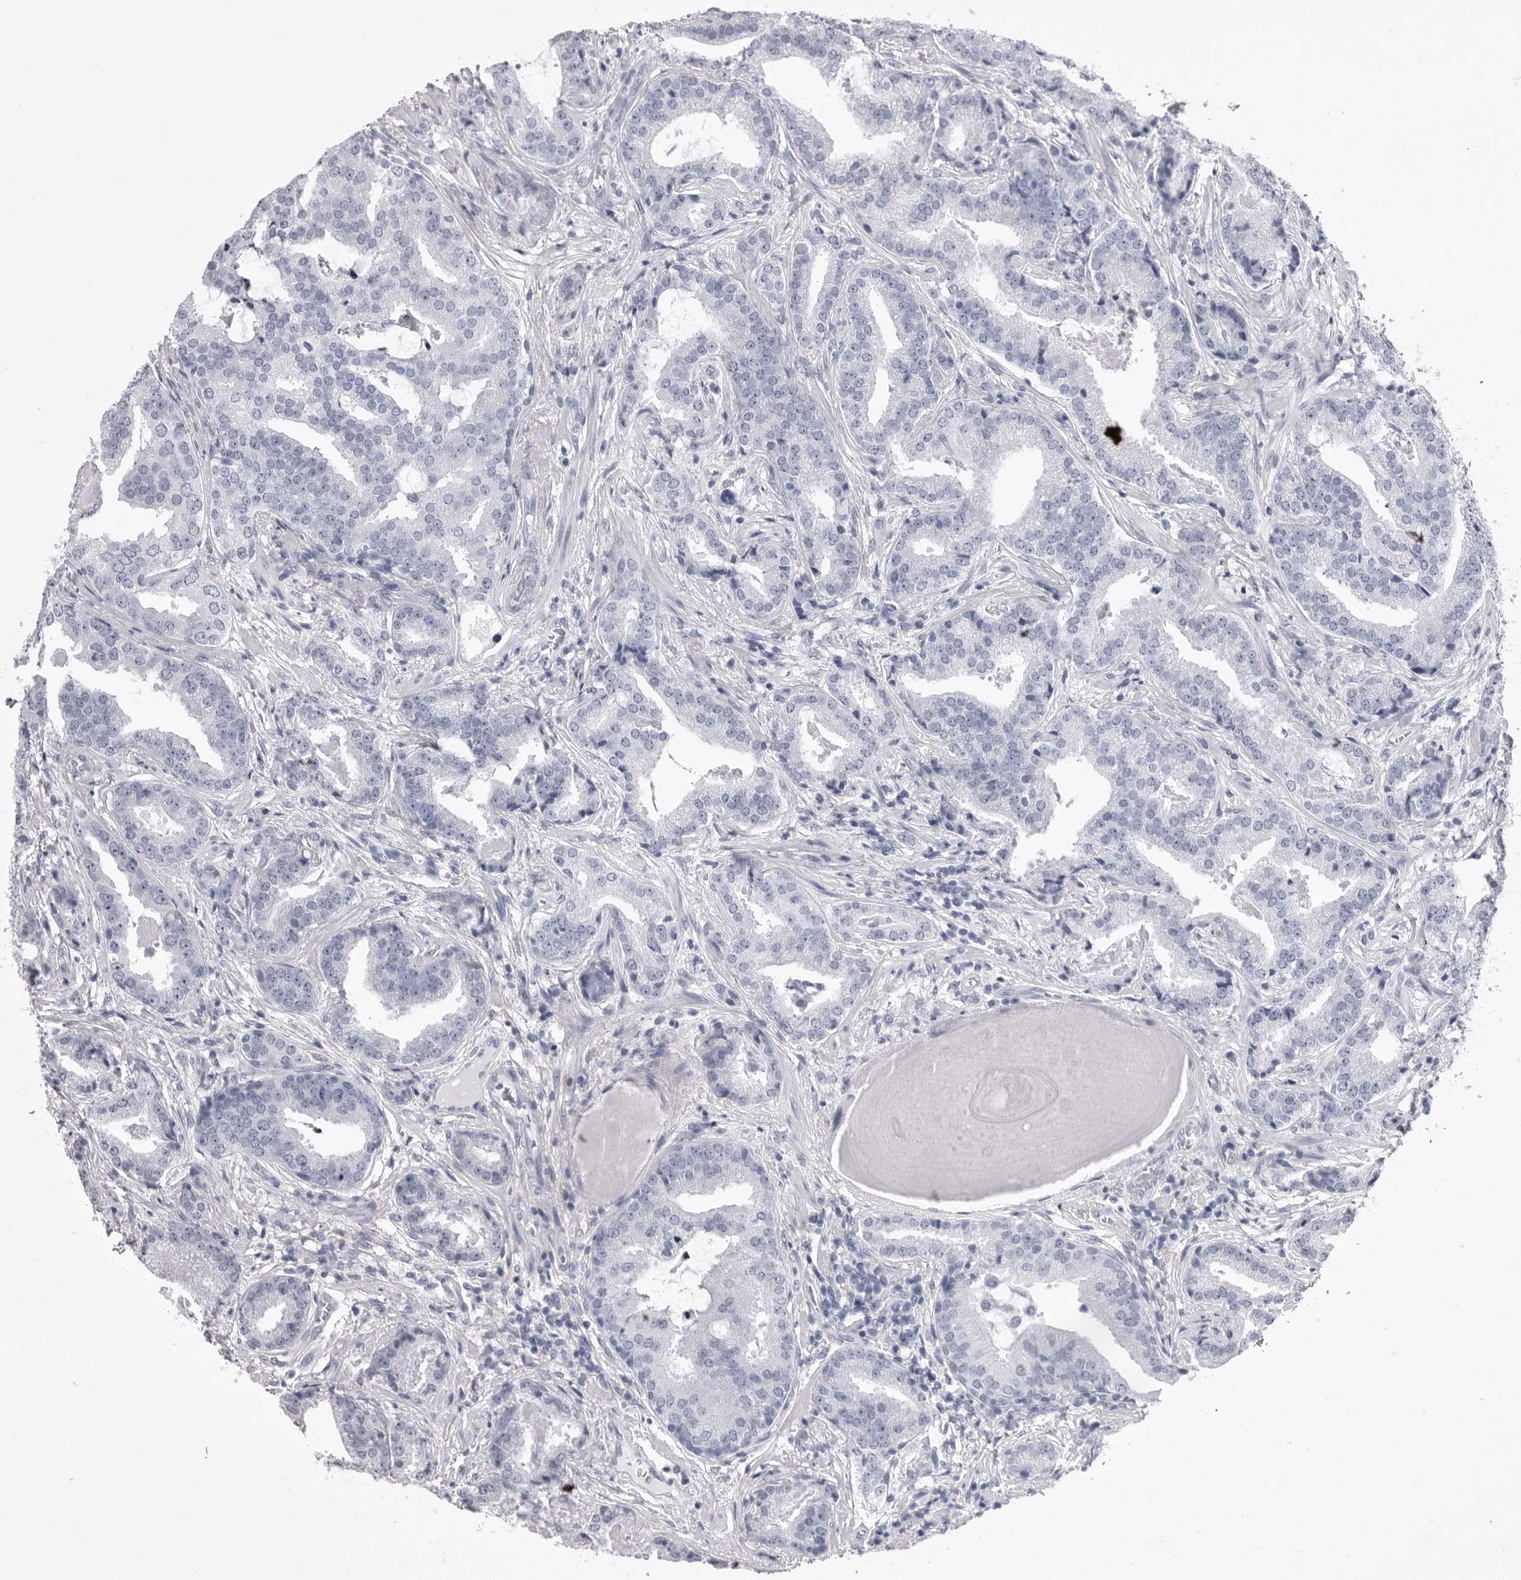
{"staining": {"intensity": "negative", "quantity": "none", "location": "none"}, "tissue": "prostate cancer", "cell_type": "Tumor cells", "image_type": "cancer", "snomed": [{"axis": "morphology", "description": "Adenocarcinoma, Low grade"}, {"axis": "topography", "description": "Prostate"}], "caption": "This is an immunohistochemistry histopathology image of prostate cancer (adenocarcinoma (low-grade)). There is no expression in tumor cells.", "gene": "ANK2", "patient": {"sex": "male", "age": 67}}